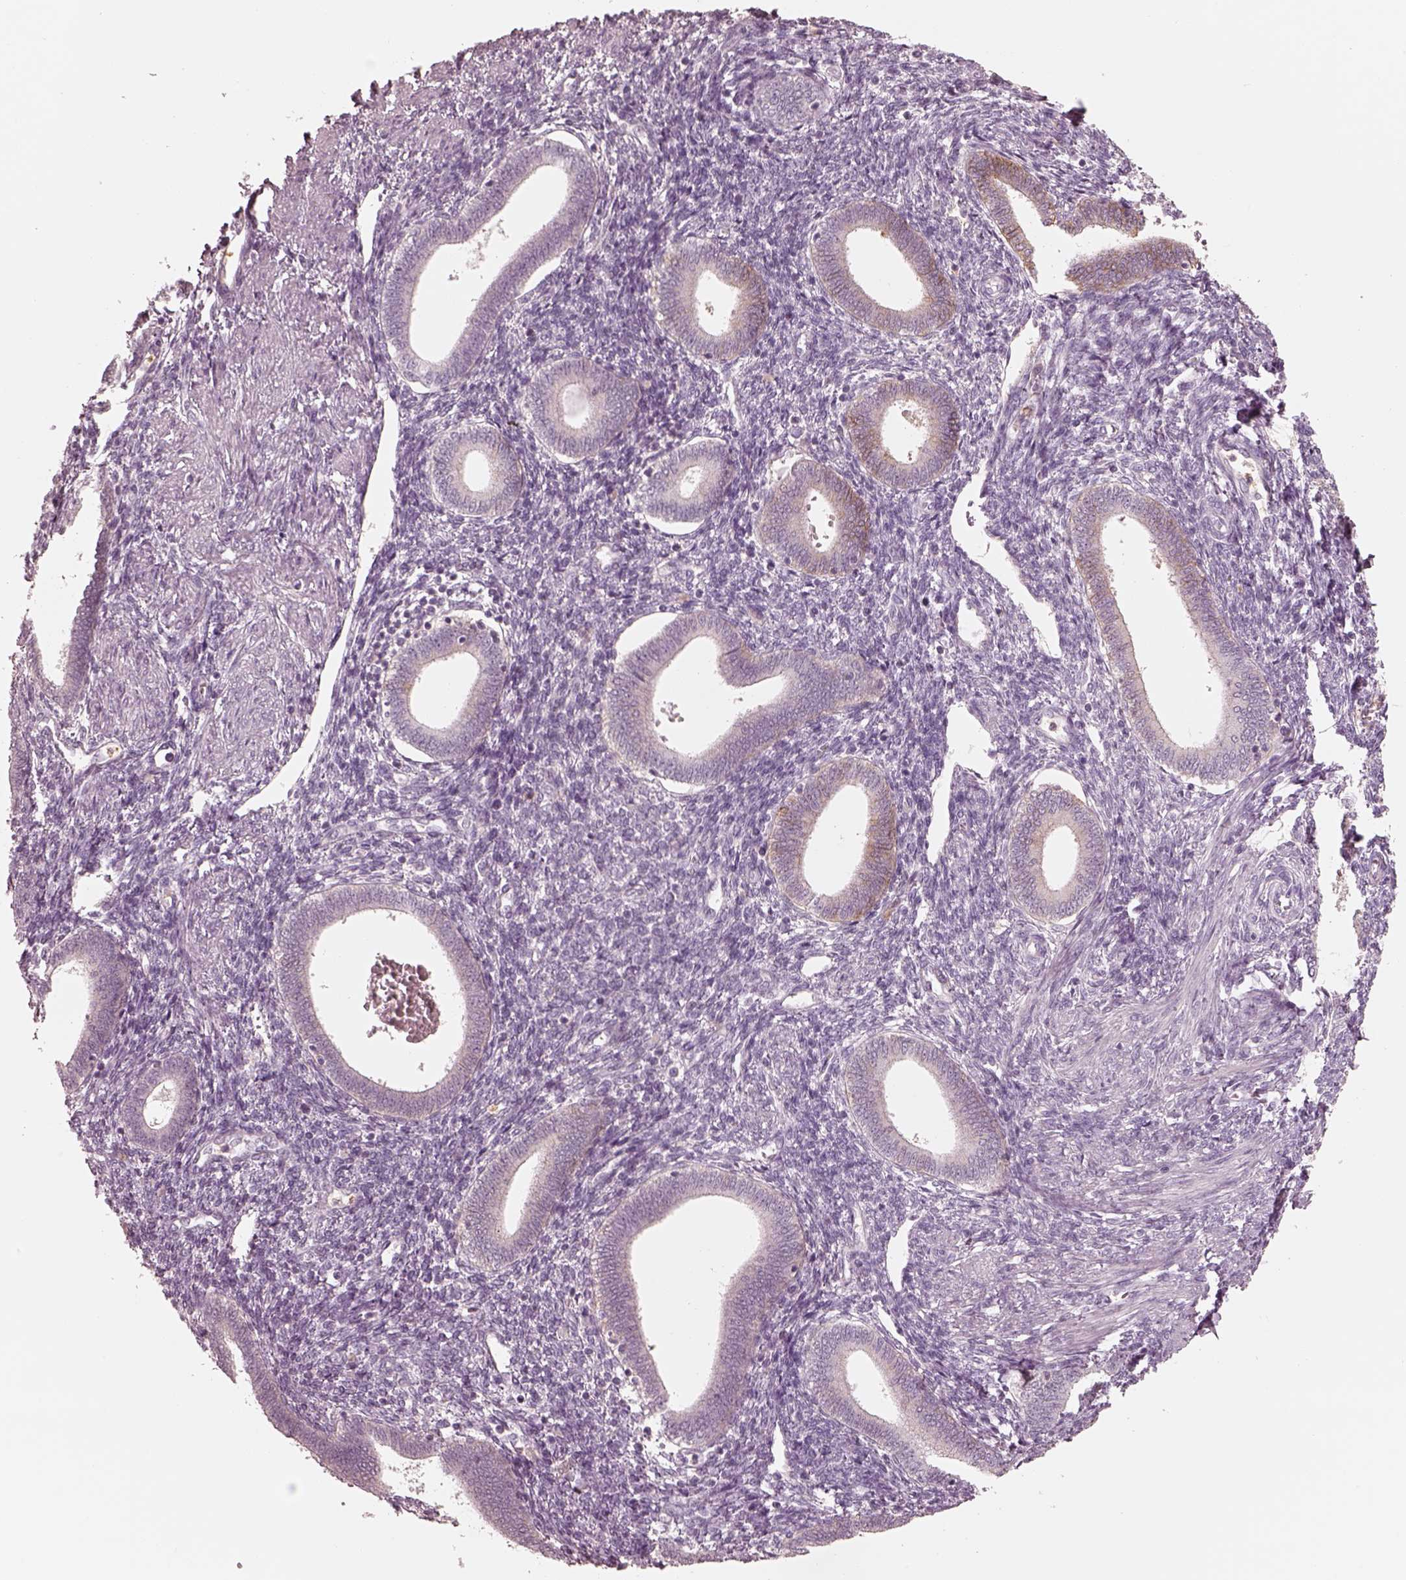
{"staining": {"intensity": "negative", "quantity": "none", "location": "none"}, "tissue": "endometrium", "cell_type": "Cells in endometrial stroma", "image_type": "normal", "snomed": [{"axis": "morphology", "description": "Normal tissue, NOS"}, {"axis": "topography", "description": "Endometrium"}], "caption": "Immunohistochemical staining of unremarkable endometrium shows no significant positivity in cells in endometrial stroma. The staining is performed using DAB brown chromogen with nuclei counter-stained in using hematoxylin.", "gene": "GPRIN1", "patient": {"sex": "female", "age": 42}}